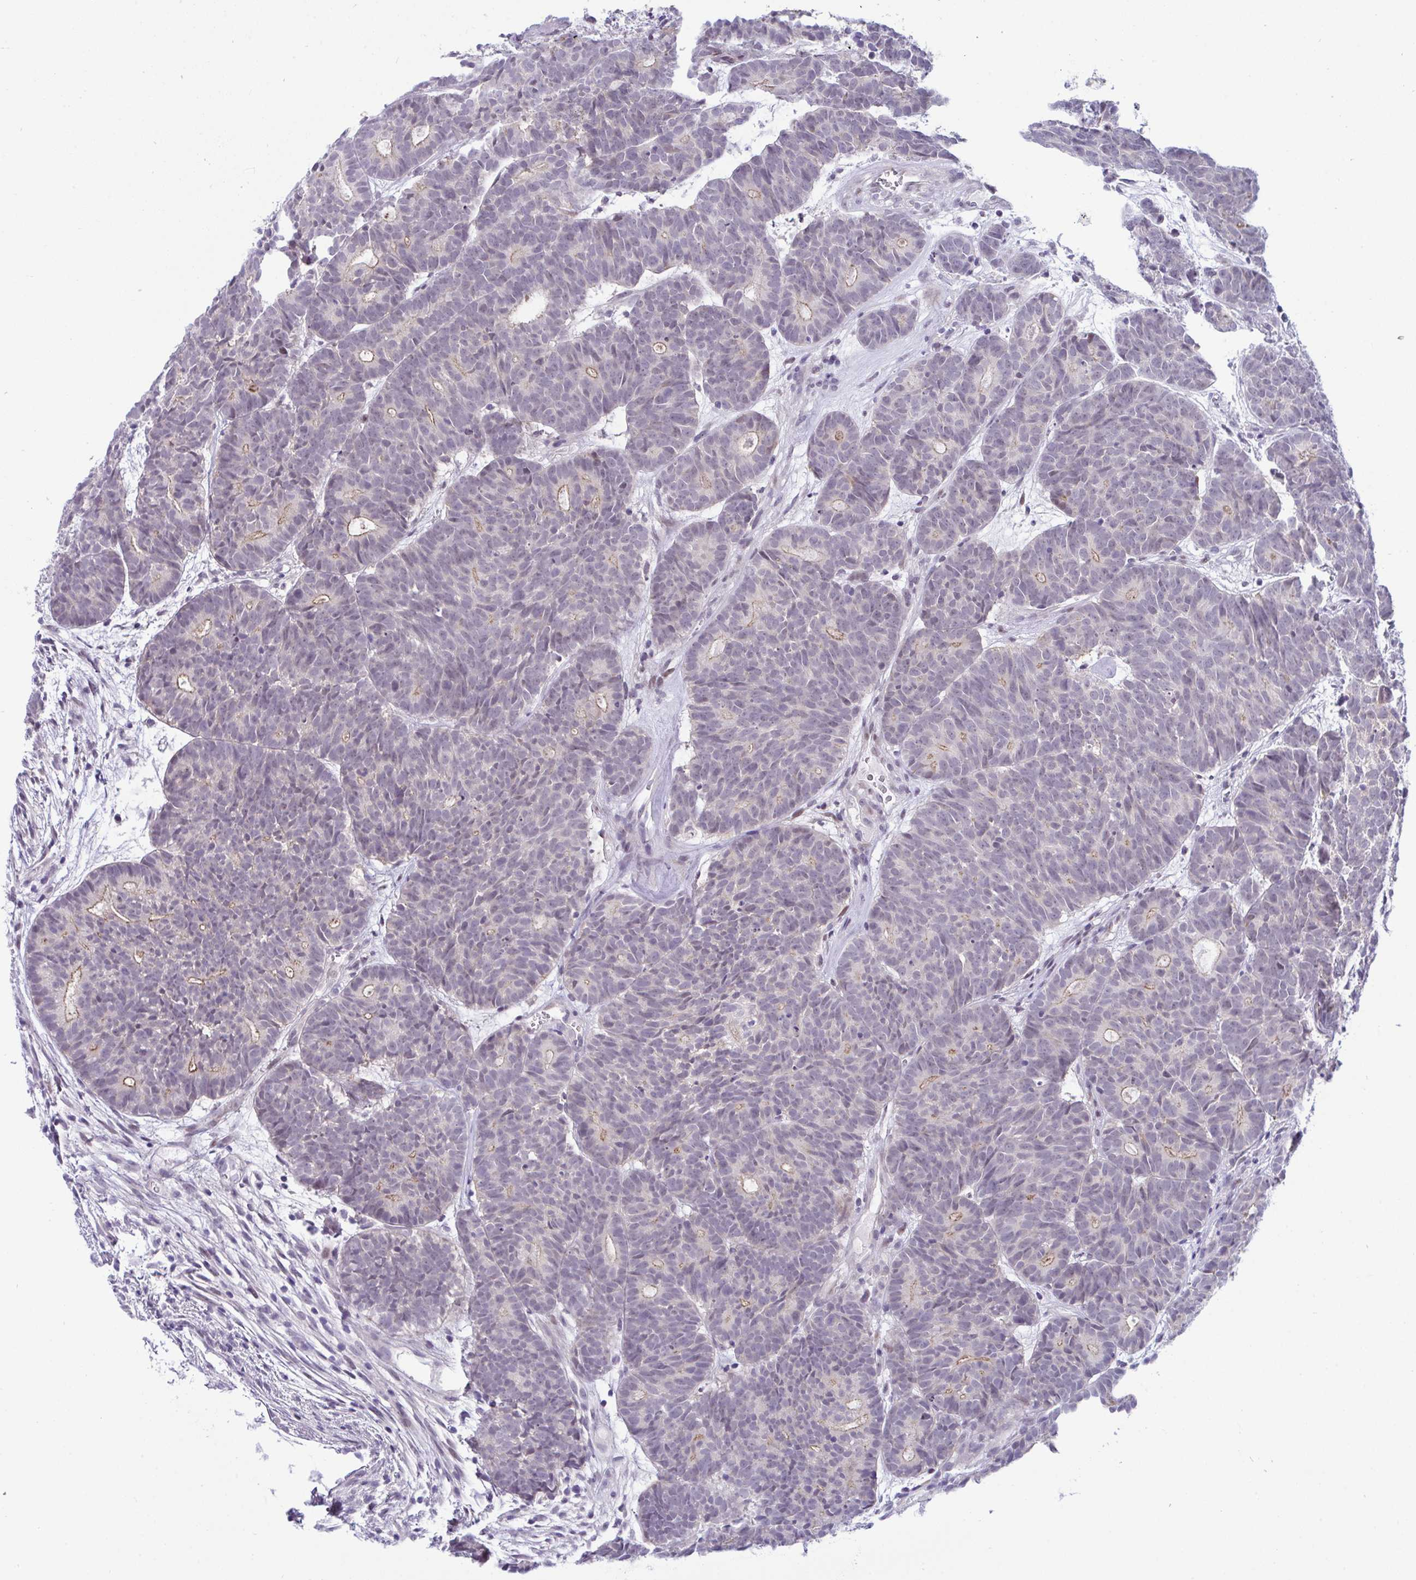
{"staining": {"intensity": "moderate", "quantity": "<25%", "location": "cytoplasmic/membranous"}, "tissue": "head and neck cancer", "cell_type": "Tumor cells", "image_type": "cancer", "snomed": [{"axis": "morphology", "description": "Adenocarcinoma, NOS"}, {"axis": "topography", "description": "Head-Neck"}], "caption": "Protein staining of head and neck cancer tissue displays moderate cytoplasmic/membranous positivity in approximately <25% of tumor cells.", "gene": "USP35", "patient": {"sex": "female", "age": 81}}